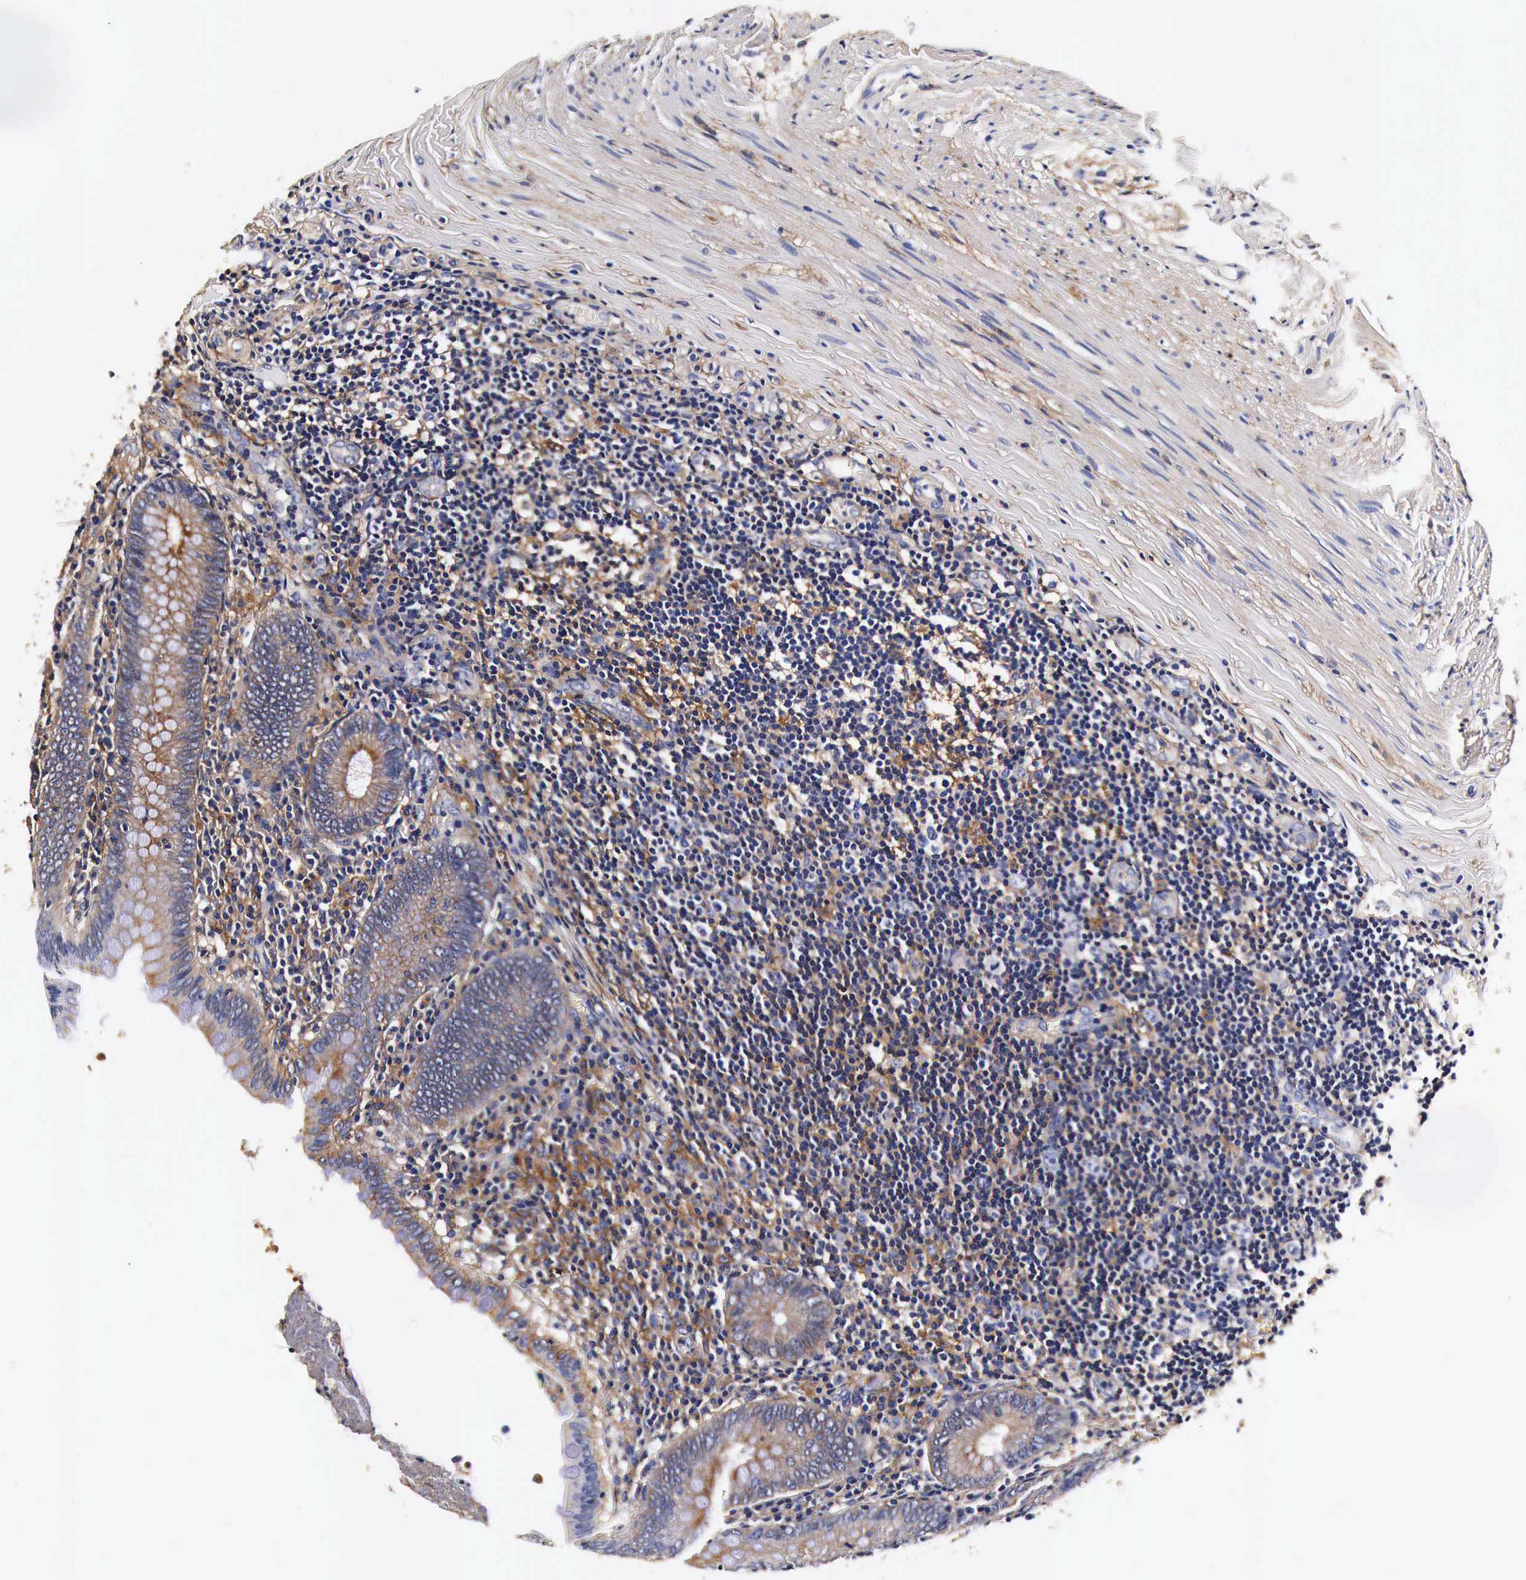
{"staining": {"intensity": "moderate", "quantity": ">75%", "location": "cytoplasmic/membranous"}, "tissue": "appendix", "cell_type": "Glandular cells", "image_type": "normal", "snomed": [{"axis": "morphology", "description": "Normal tissue, NOS"}, {"axis": "topography", "description": "Appendix"}], "caption": "An image of human appendix stained for a protein reveals moderate cytoplasmic/membranous brown staining in glandular cells. The staining was performed using DAB (3,3'-diaminobenzidine) to visualize the protein expression in brown, while the nuclei were stained in blue with hematoxylin (Magnification: 20x).", "gene": "RP2", "patient": {"sex": "female", "age": 19}}